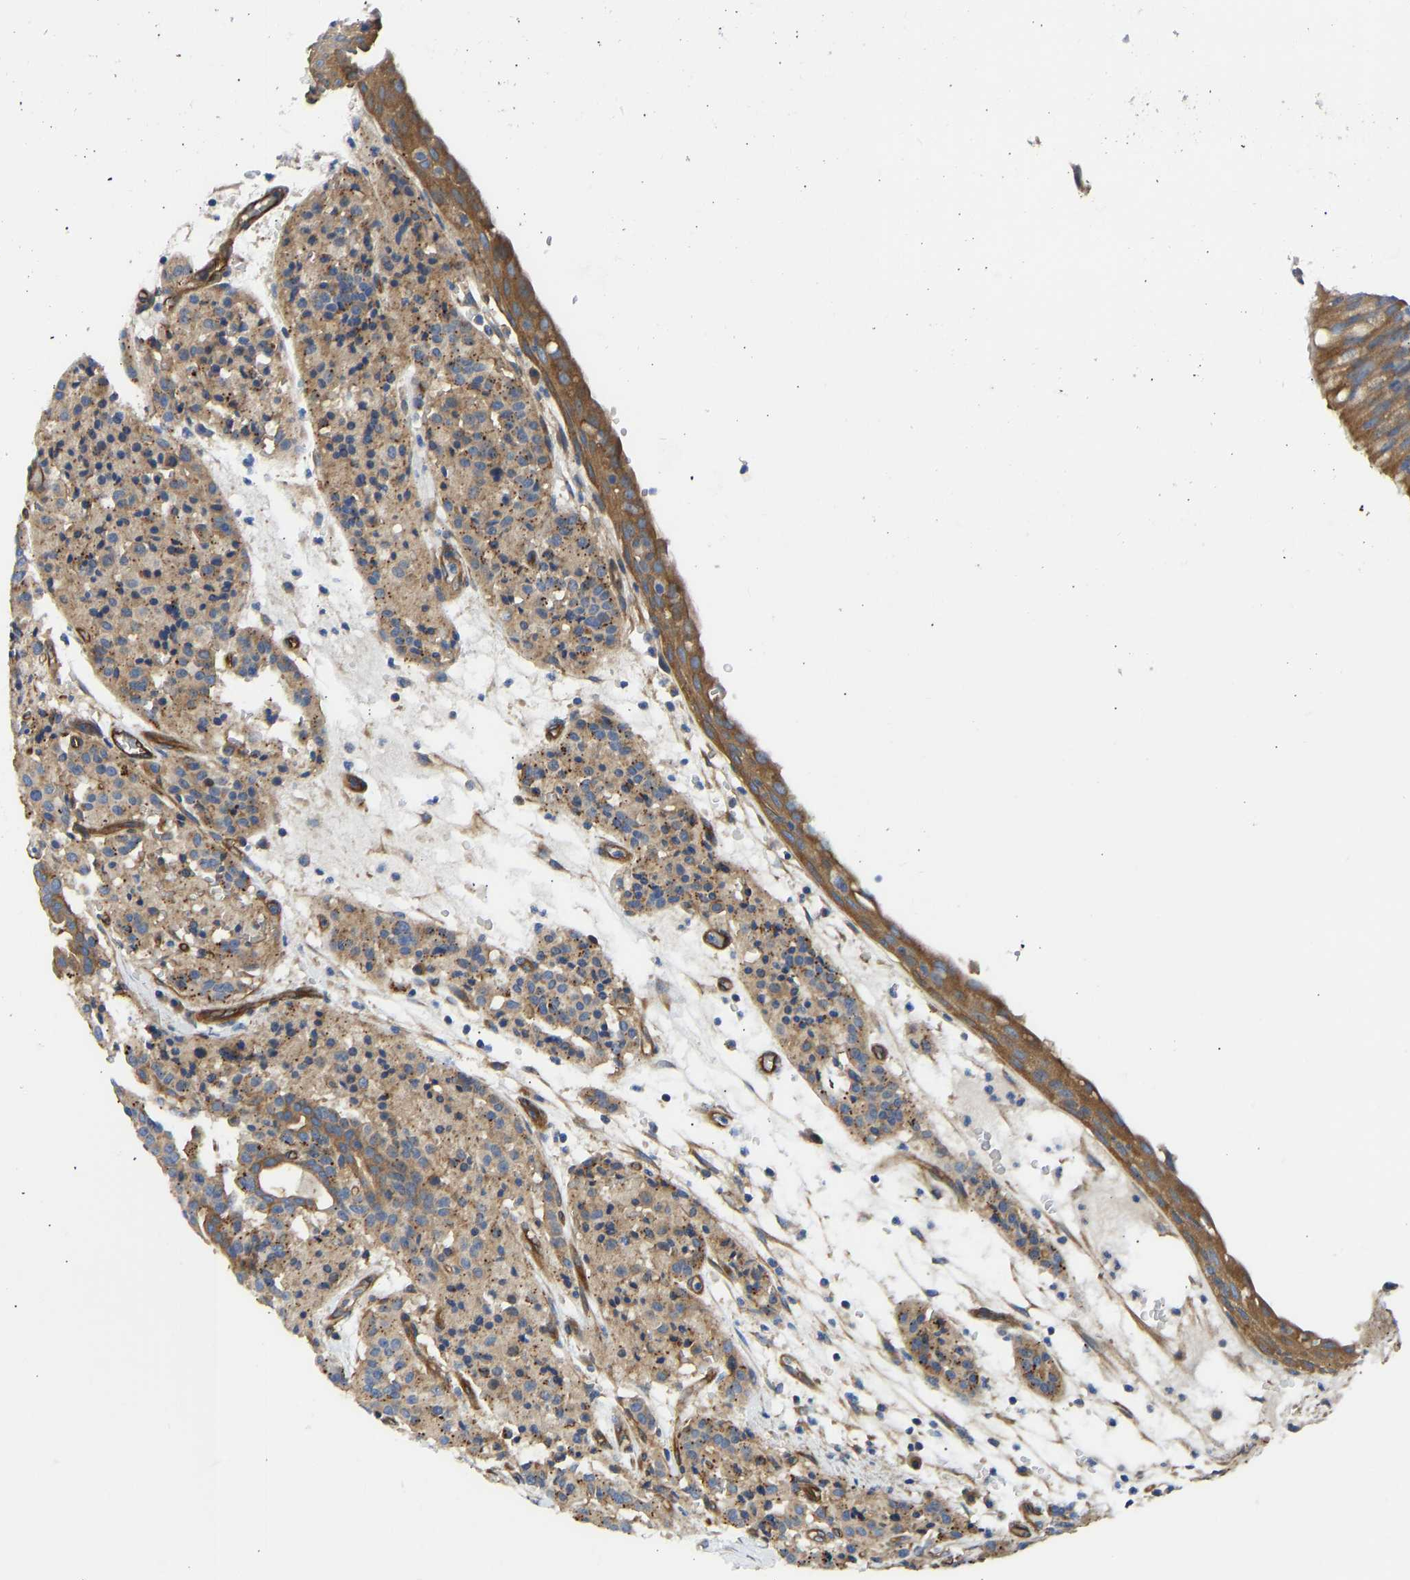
{"staining": {"intensity": "moderate", "quantity": ">75%", "location": "cytoplasmic/membranous"}, "tissue": "carcinoid", "cell_type": "Tumor cells", "image_type": "cancer", "snomed": [{"axis": "morphology", "description": "Carcinoid, malignant, NOS"}, {"axis": "topography", "description": "Lung"}], "caption": "Carcinoid (malignant) stained with a brown dye reveals moderate cytoplasmic/membranous positive positivity in about >75% of tumor cells.", "gene": "MYO1C", "patient": {"sex": "male", "age": 30}}